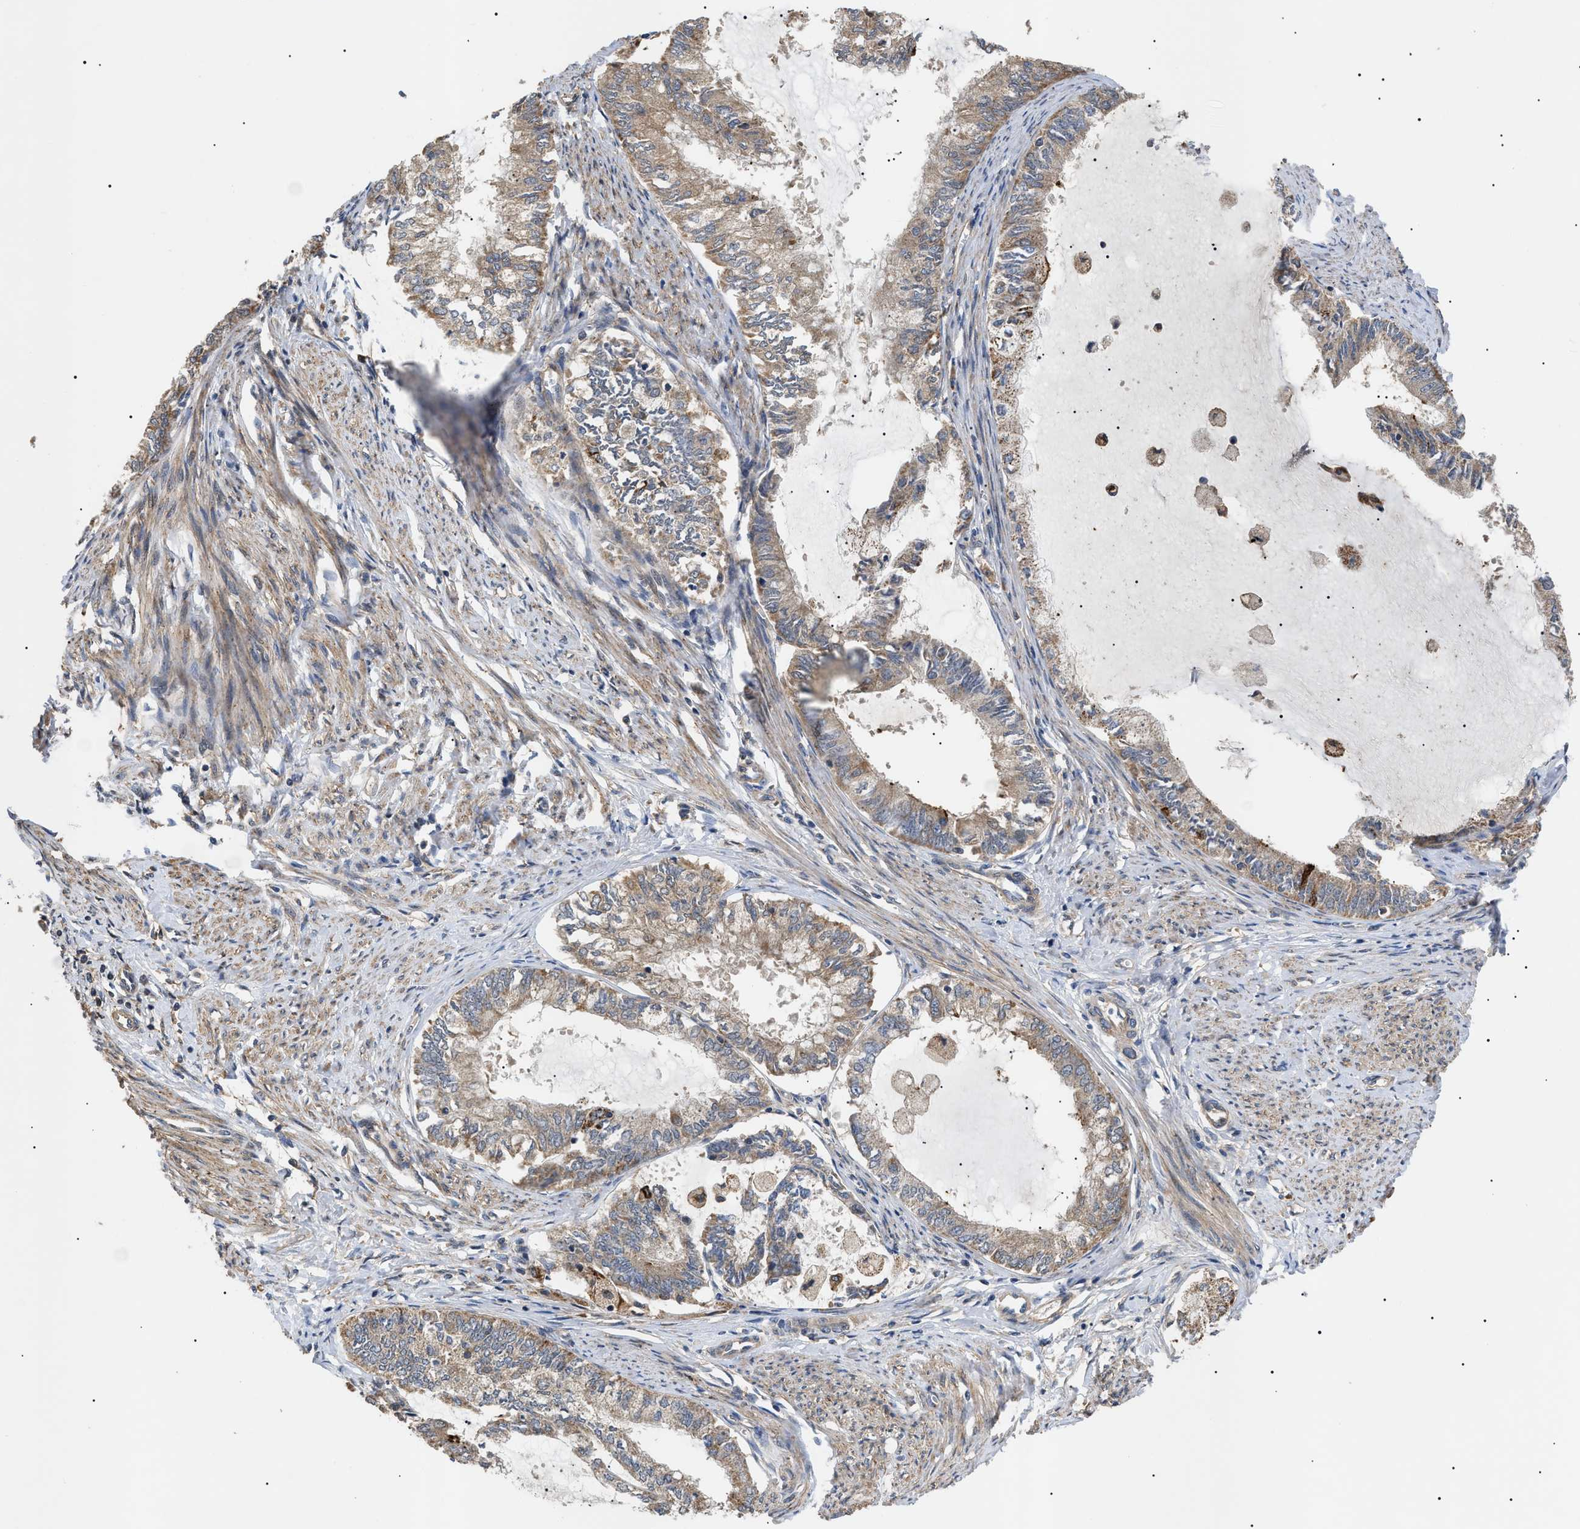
{"staining": {"intensity": "moderate", "quantity": ">75%", "location": "cytoplasmic/membranous"}, "tissue": "endometrial cancer", "cell_type": "Tumor cells", "image_type": "cancer", "snomed": [{"axis": "morphology", "description": "Adenocarcinoma, NOS"}, {"axis": "topography", "description": "Endometrium"}], "caption": "Immunohistochemistry staining of endometrial cancer (adenocarcinoma), which reveals medium levels of moderate cytoplasmic/membranous expression in approximately >75% of tumor cells indicating moderate cytoplasmic/membranous protein staining. The staining was performed using DAB (3,3'-diaminobenzidine) (brown) for protein detection and nuclei were counterstained in hematoxylin (blue).", "gene": "ASTL", "patient": {"sex": "female", "age": 86}}